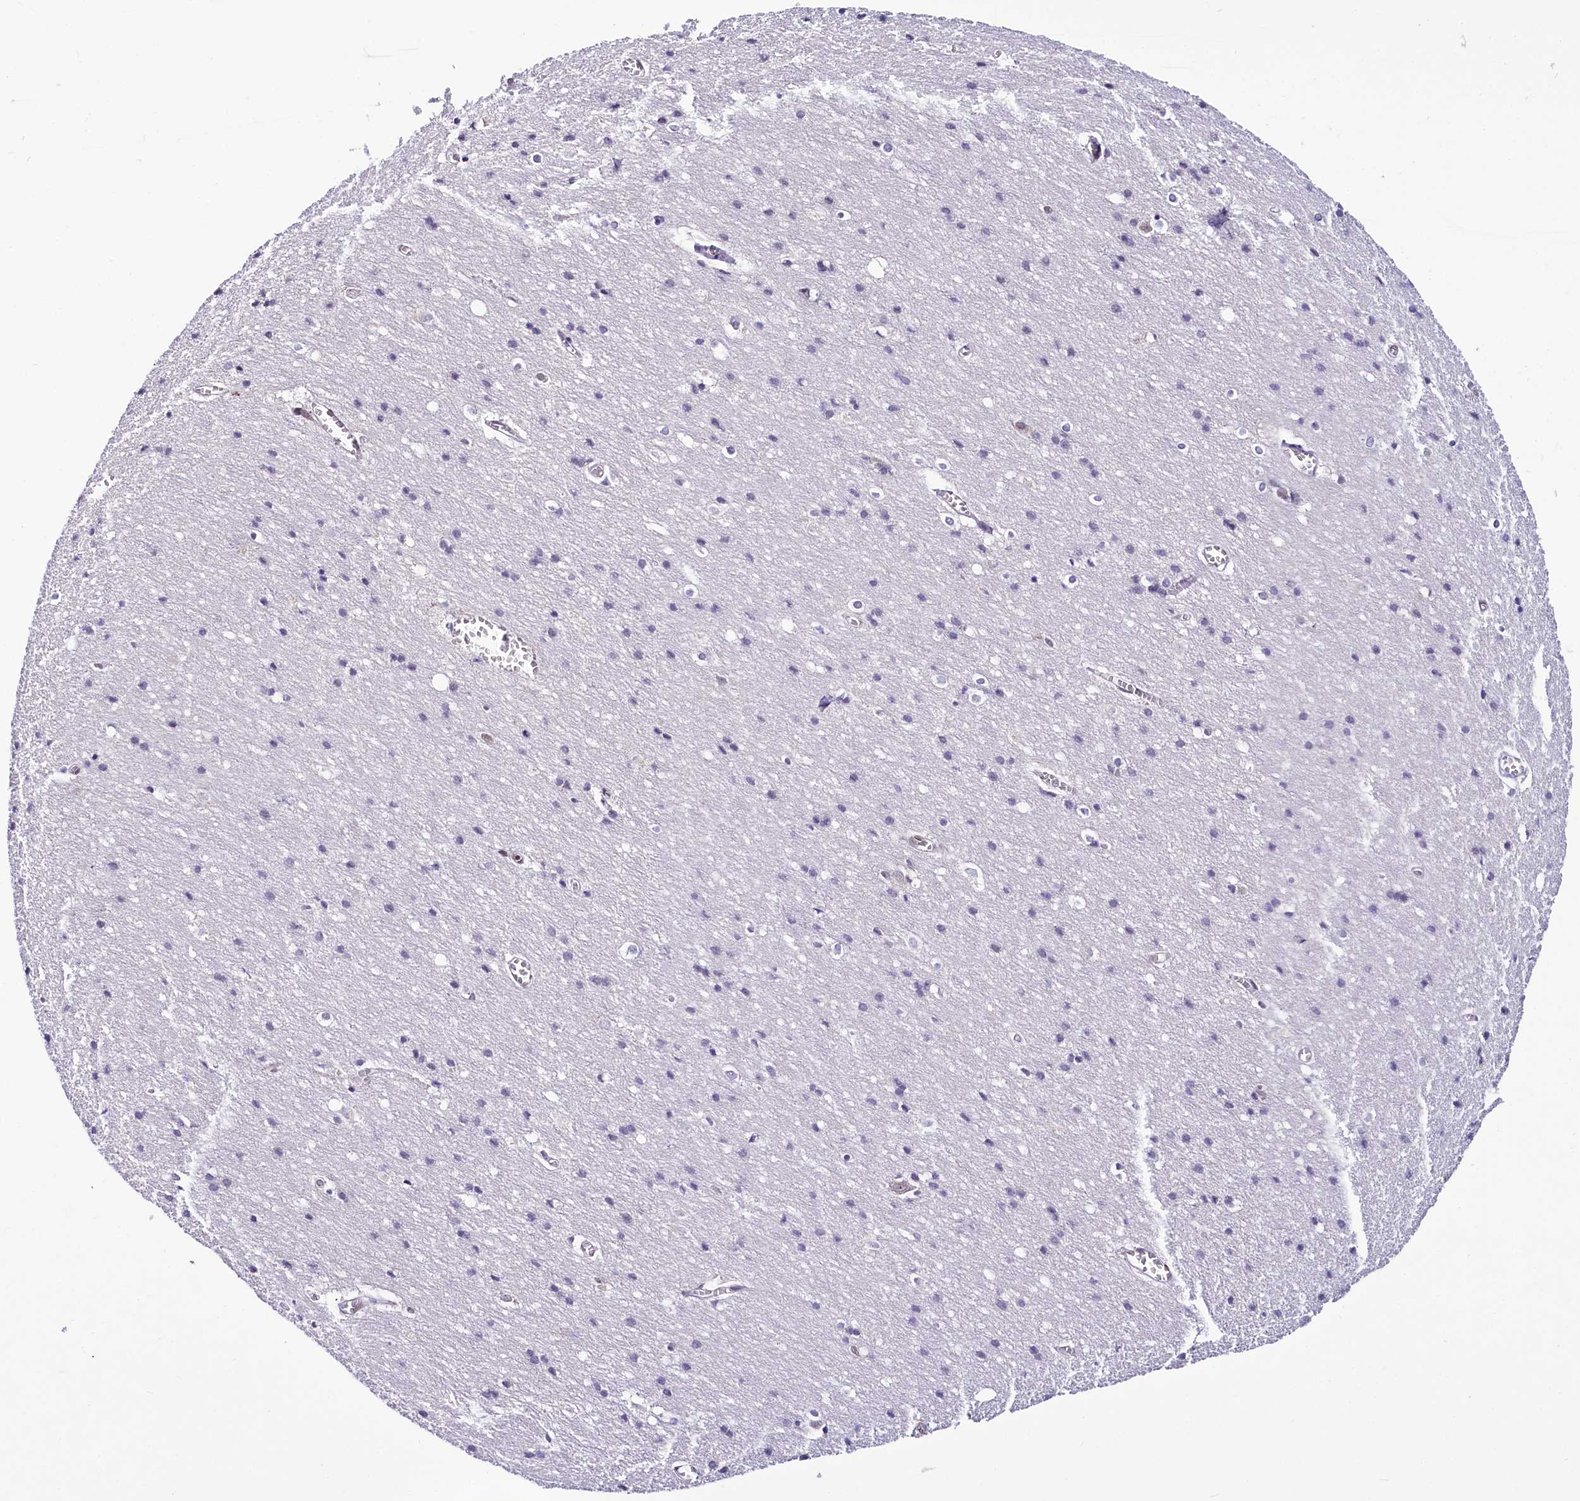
{"staining": {"intensity": "weak", "quantity": "25%-75%", "location": "cytoplasmic/membranous"}, "tissue": "cerebral cortex", "cell_type": "Endothelial cells", "image_type": "normal", "snomed": [{"axis": "morphology", "description": "Normal tissue, NOS"}, {"axis": "topography", "description": "Cerebral cortex"}], "caption": "Endothelial cells reveal weak cytoplasmic/membranous expression in about 25%-75% of cells in benign cerebral cortex.", "gene": "SCAF11", "patient": {"sex": "male", "age": 54}}